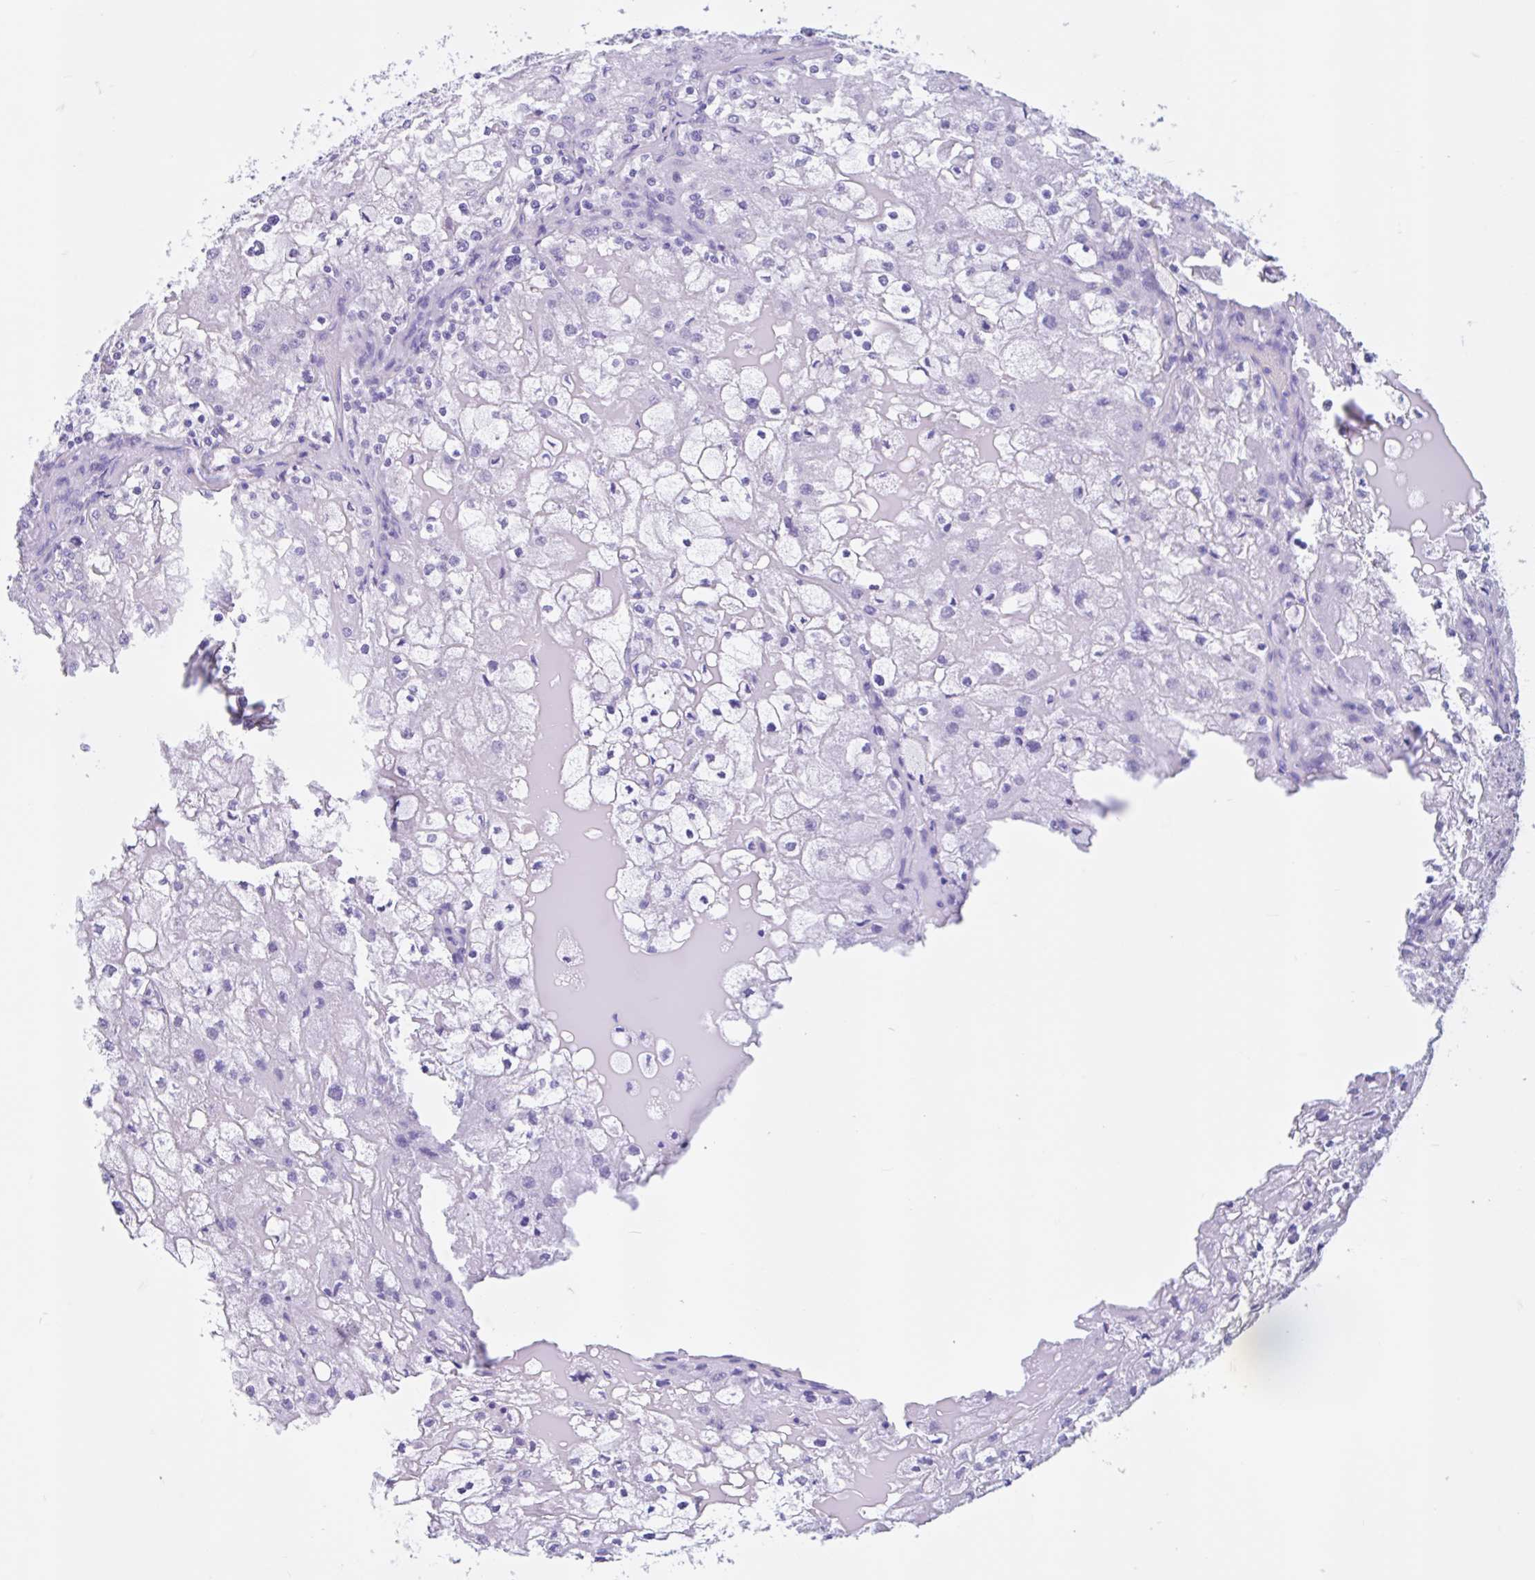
{"staining": {"intensity": "negative", "quantity": "none", "location": "none"}, "tissue": "renal cancer", "cell_type": "Tumor cells", "image_type": "cancer", "snomed": [{"axis": "morphology", "description": "Adenocarcinoma, NOS"}, {"axis": "topography", "description": "Kidney"}], "caption": "Immunohistochemistry photomicrograph of human adenocarcinoma (renal) stained for a protein (brown), which shows no staining in tumor cells. Brightfield microscopy of immunohistochemistry stained with DAB (brown) and hematoxylin (blue), captured at high magnification.", "gene": "ZNF319", "patient": {"sex": "female", "age": 74}}